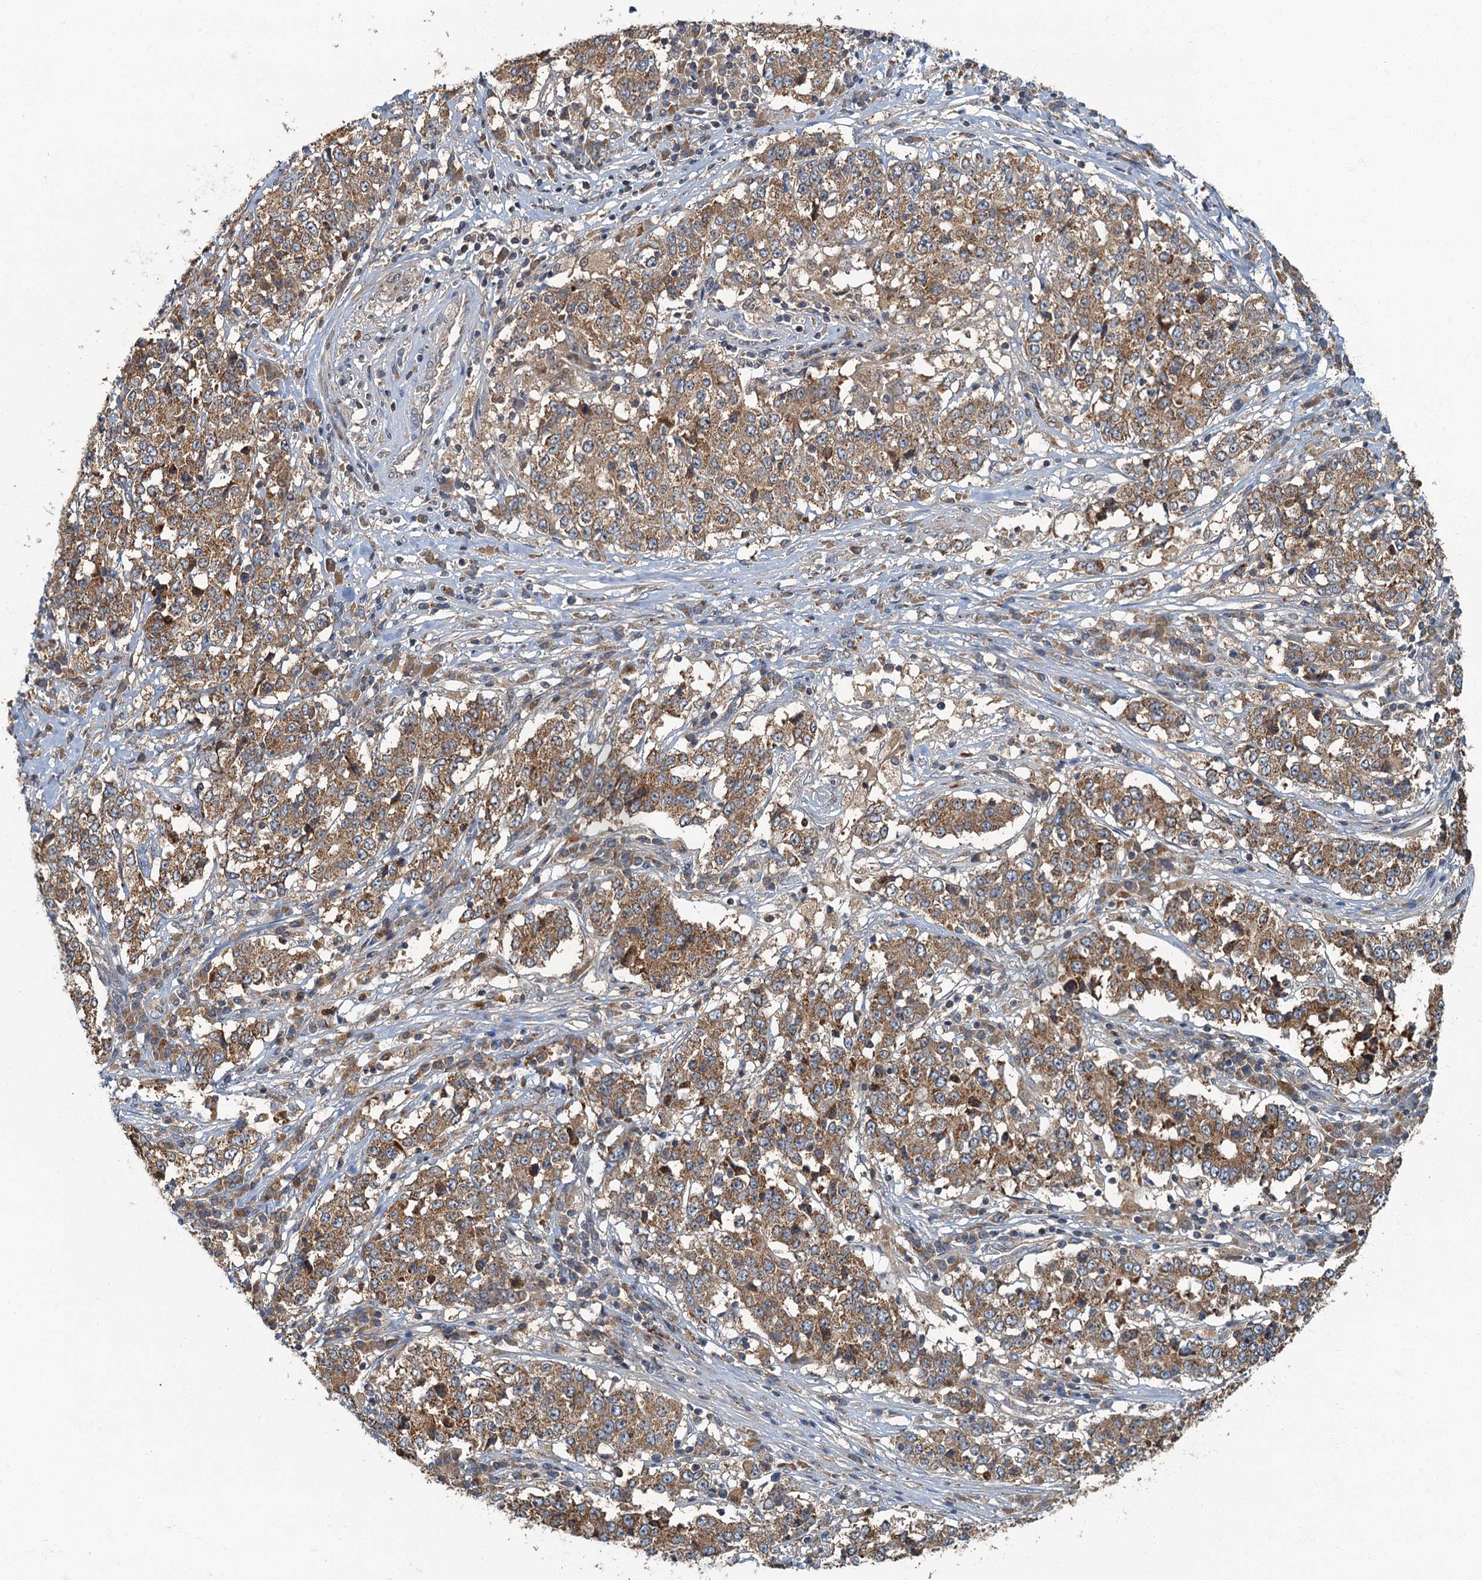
{"staining": {"intensity": "moderate", "quantity": ">75%", "location": "cytoplasmic/membranous"}, "tissue": "stomach cancer", "cell_type": "Tumor cells", "image_type": "cancer", "snomed": [{"axis": "morphology", "description": "Adenocarcinoma, NOS"}, {"axis": "topography", "description": "Stomach"}], "caption": "DAB (3,3'-diaminobenzidine) immunohistochemical staining of human stomach cancer (adenocarcinoma) reveals moderate cytoplasmic/membranous protein positivity in about >75% of tumor cells. Using DAB (brown) and hematoxylin (blue) stains, captured at high magnification using brightfield microscopy.", "gene": "WDCP", "patient": {"sex": "male", "age": 59}}